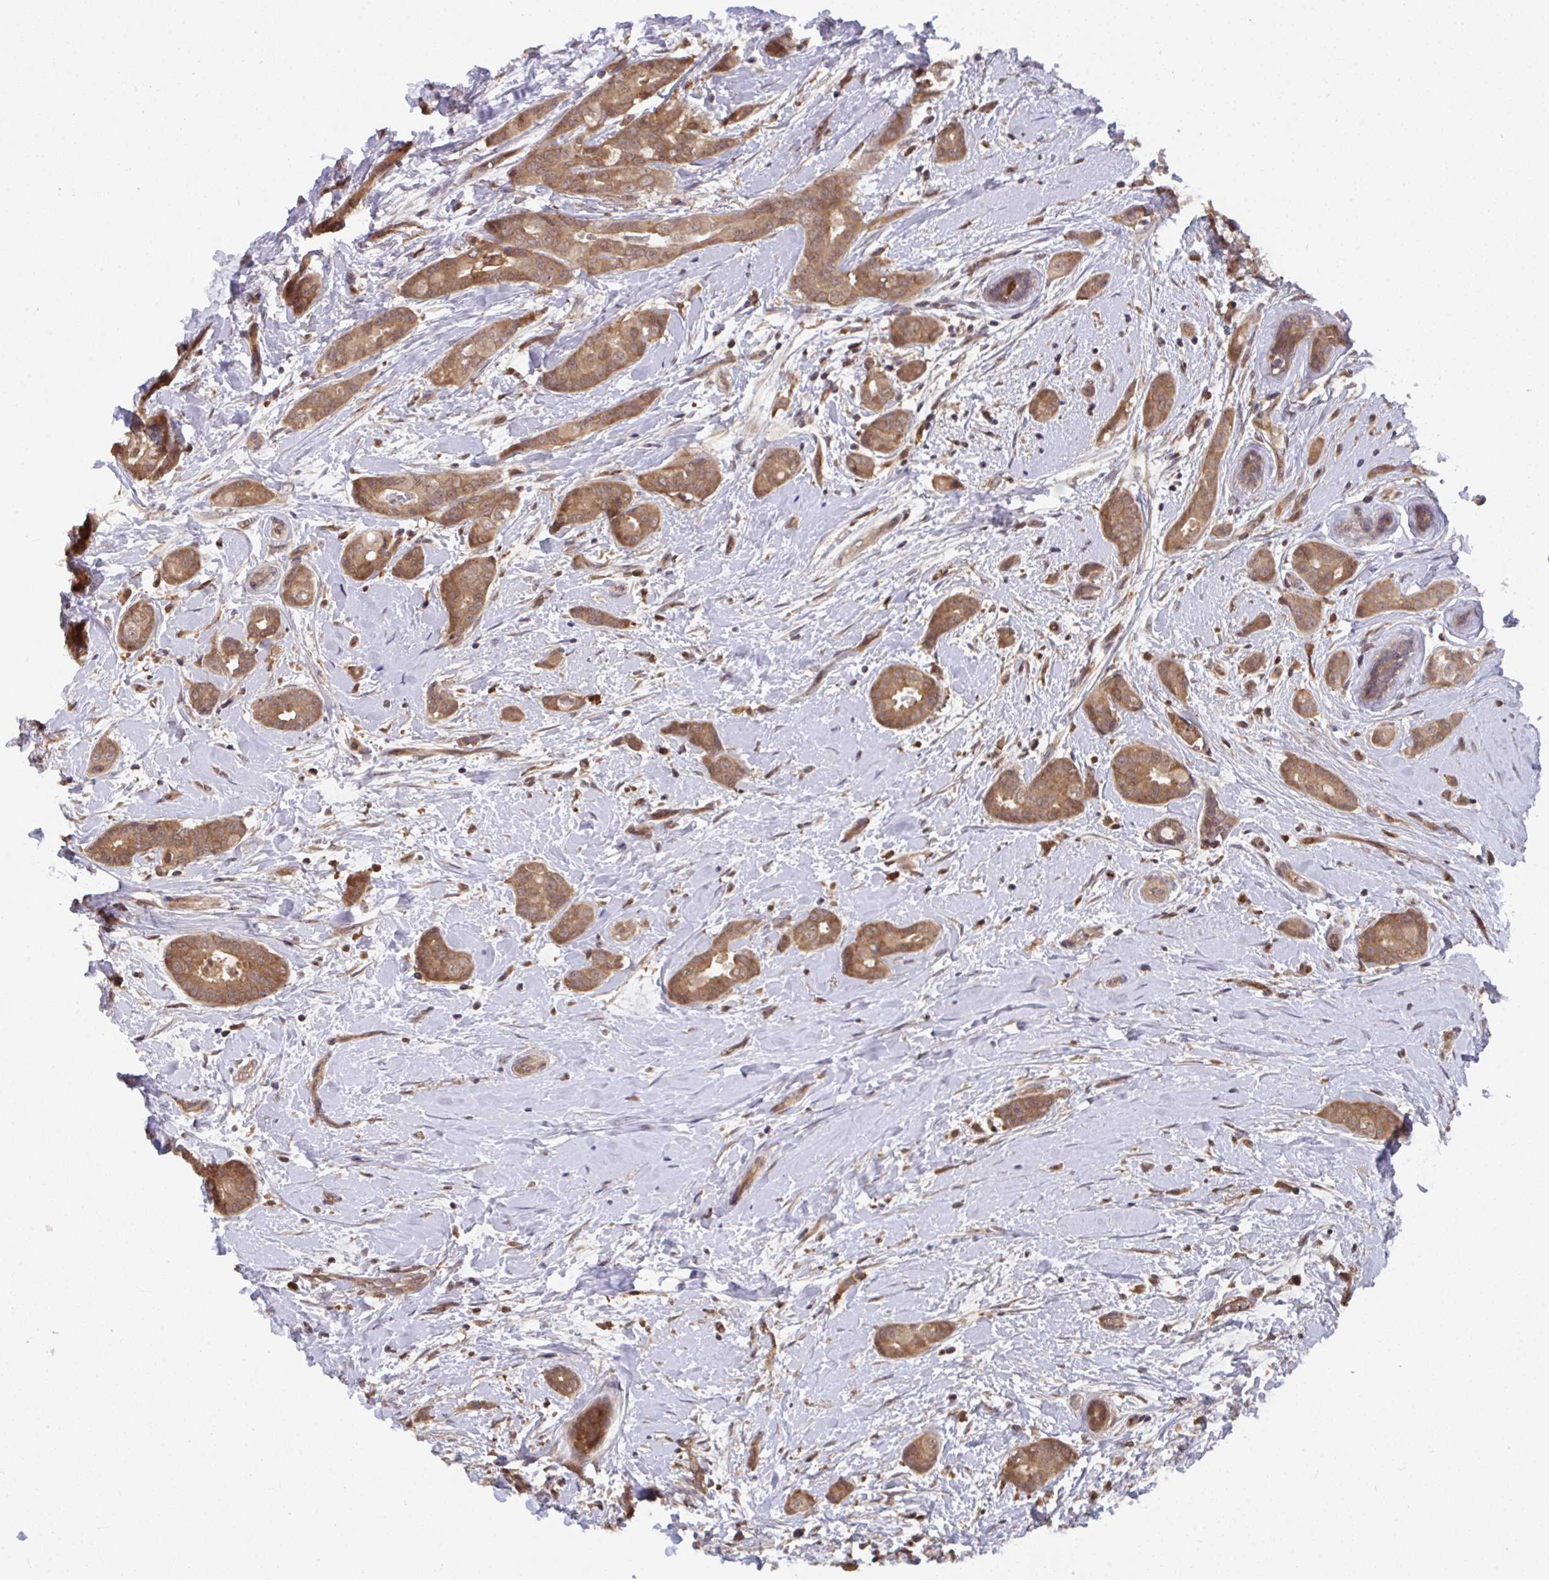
{"staining": {"intensity": "moderate", "quantity": ">75%", "location": "cytoplasmic/membranous,nuclear"}, "tissue": "breast cancer", "cell_type": "Tumor cells", "image_type": "cancer", "snomed": [{"axis": "morphology", "description": "Duct carcinoma"}, {"axis": "topography", "description": "Breast"}], "caption": "Protein expression analysis of human breast cancer (intraductal carcinoma) reveals moderate cytoplasmic/membranous and nuclear staining in about >75% of tumor cells. (DAB = brown stain, brightfield microscopy at high magnification).", "gene": "TIGAR", "patient": {"sex": "female", "age": 45}}